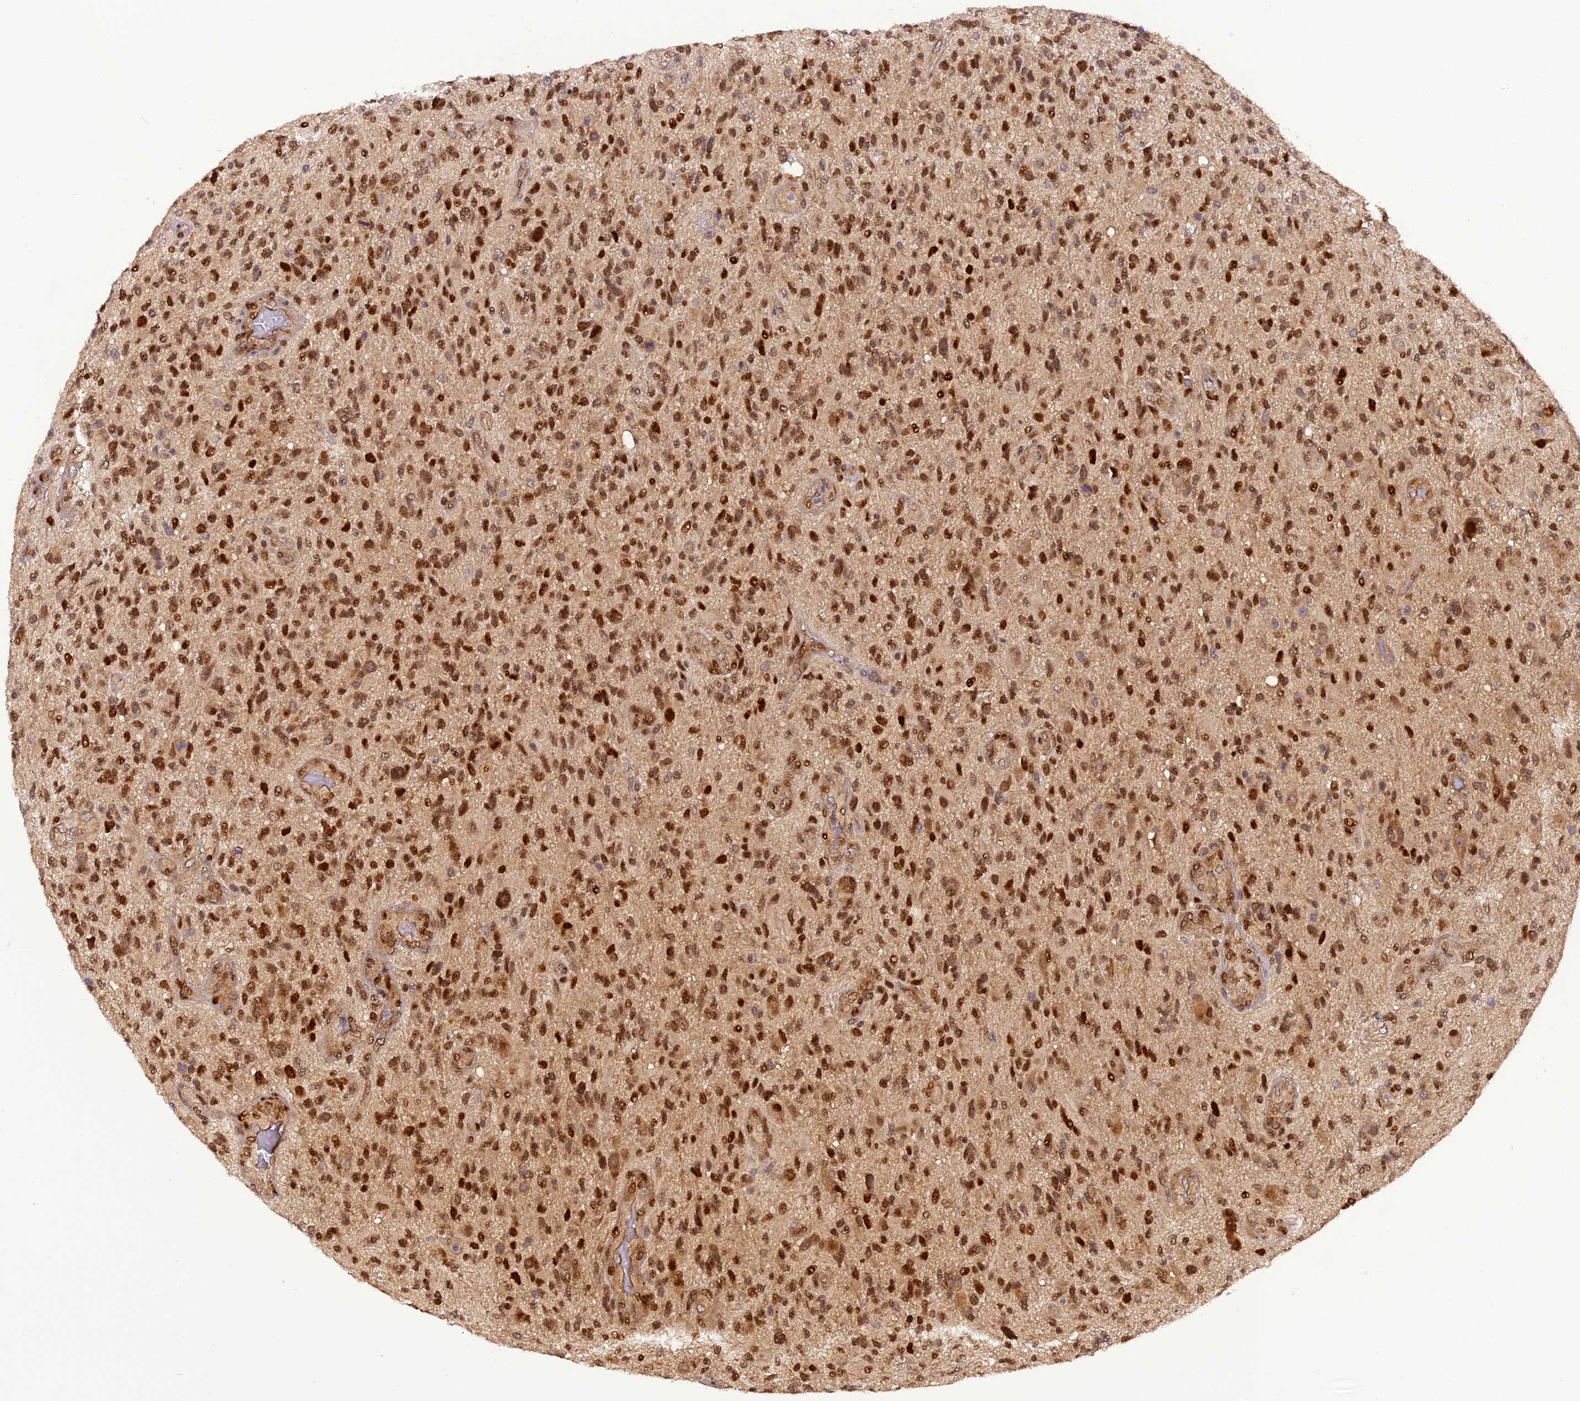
{"staining": {"intensity": "strong", "quantity": ">75%", "location": "nuclear"}, "tissue": "glioma", "cell_type": "Tumor cells", "image_type": "cancer", "snomed": [{"axis": "morphology", "description": "Glioma, malignant, High grade"}, {"axis": "topography", "description": "Brain"}], "caption": "This histopathology image demonstrates immunohistochemistry (IHC) staining of human high-grade glioma (malignant), with high strong nuclear staining in about >75% of tumor cells.", "gene": "MICALL1", "patient": {"sex": "male", "age": 47}}